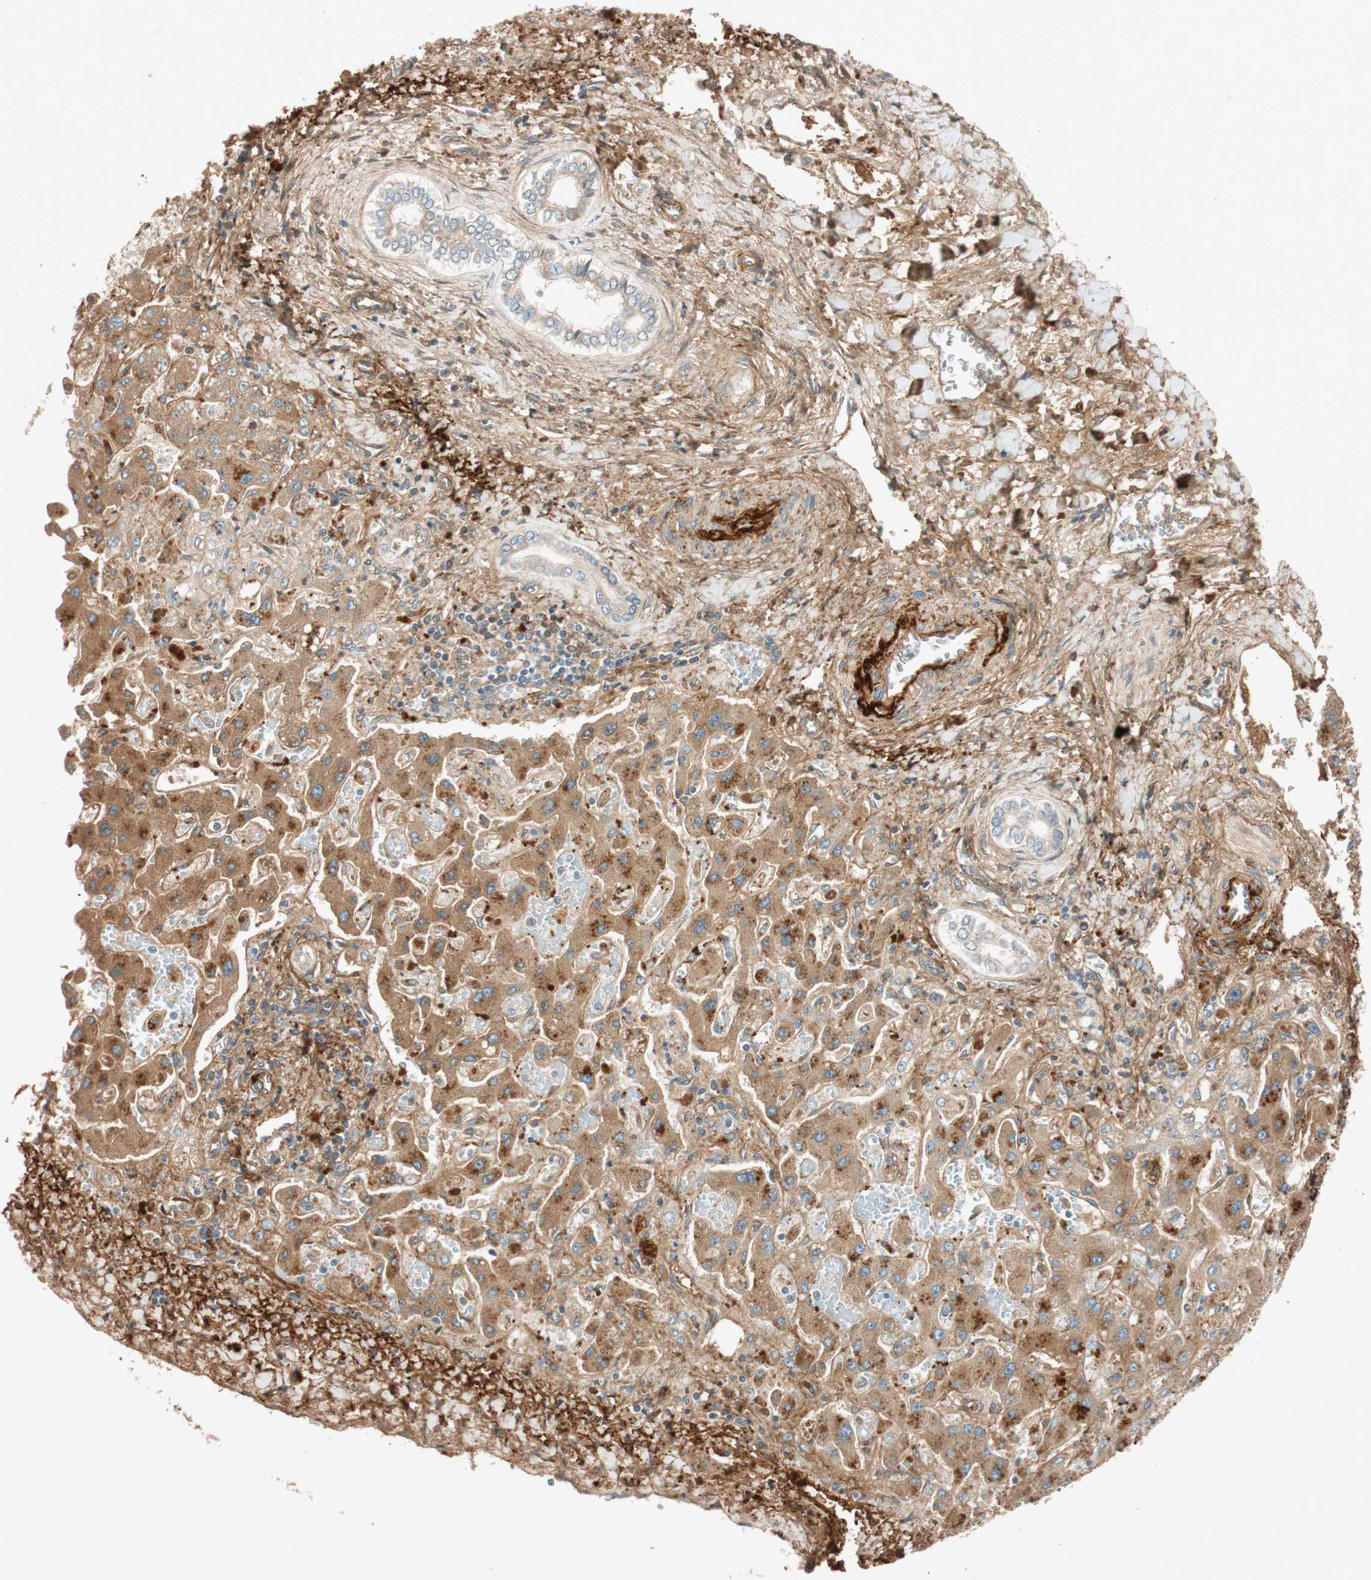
{"staining": {"intensity": "weak", "quantity": "25%-75%", "location": "cytoplasmic/membranous"}, "tissue": "liver cancer", "cell_type": "Tumor cells", "image_type": "cancer", "snomed": [{"axis": "morphology", "description": "Cholangiocarcinoma"}, {"axis": "topography", "description": "Liver"}], "caption": "A micrograph of liver cancer (cholangiocarcinoma) stained for a protein demonstrates weak cytoplasmic/membranous brown staining in tumor cells.", "gene": "EPHA6", "patient": {"sex": "male", "age": 50}}